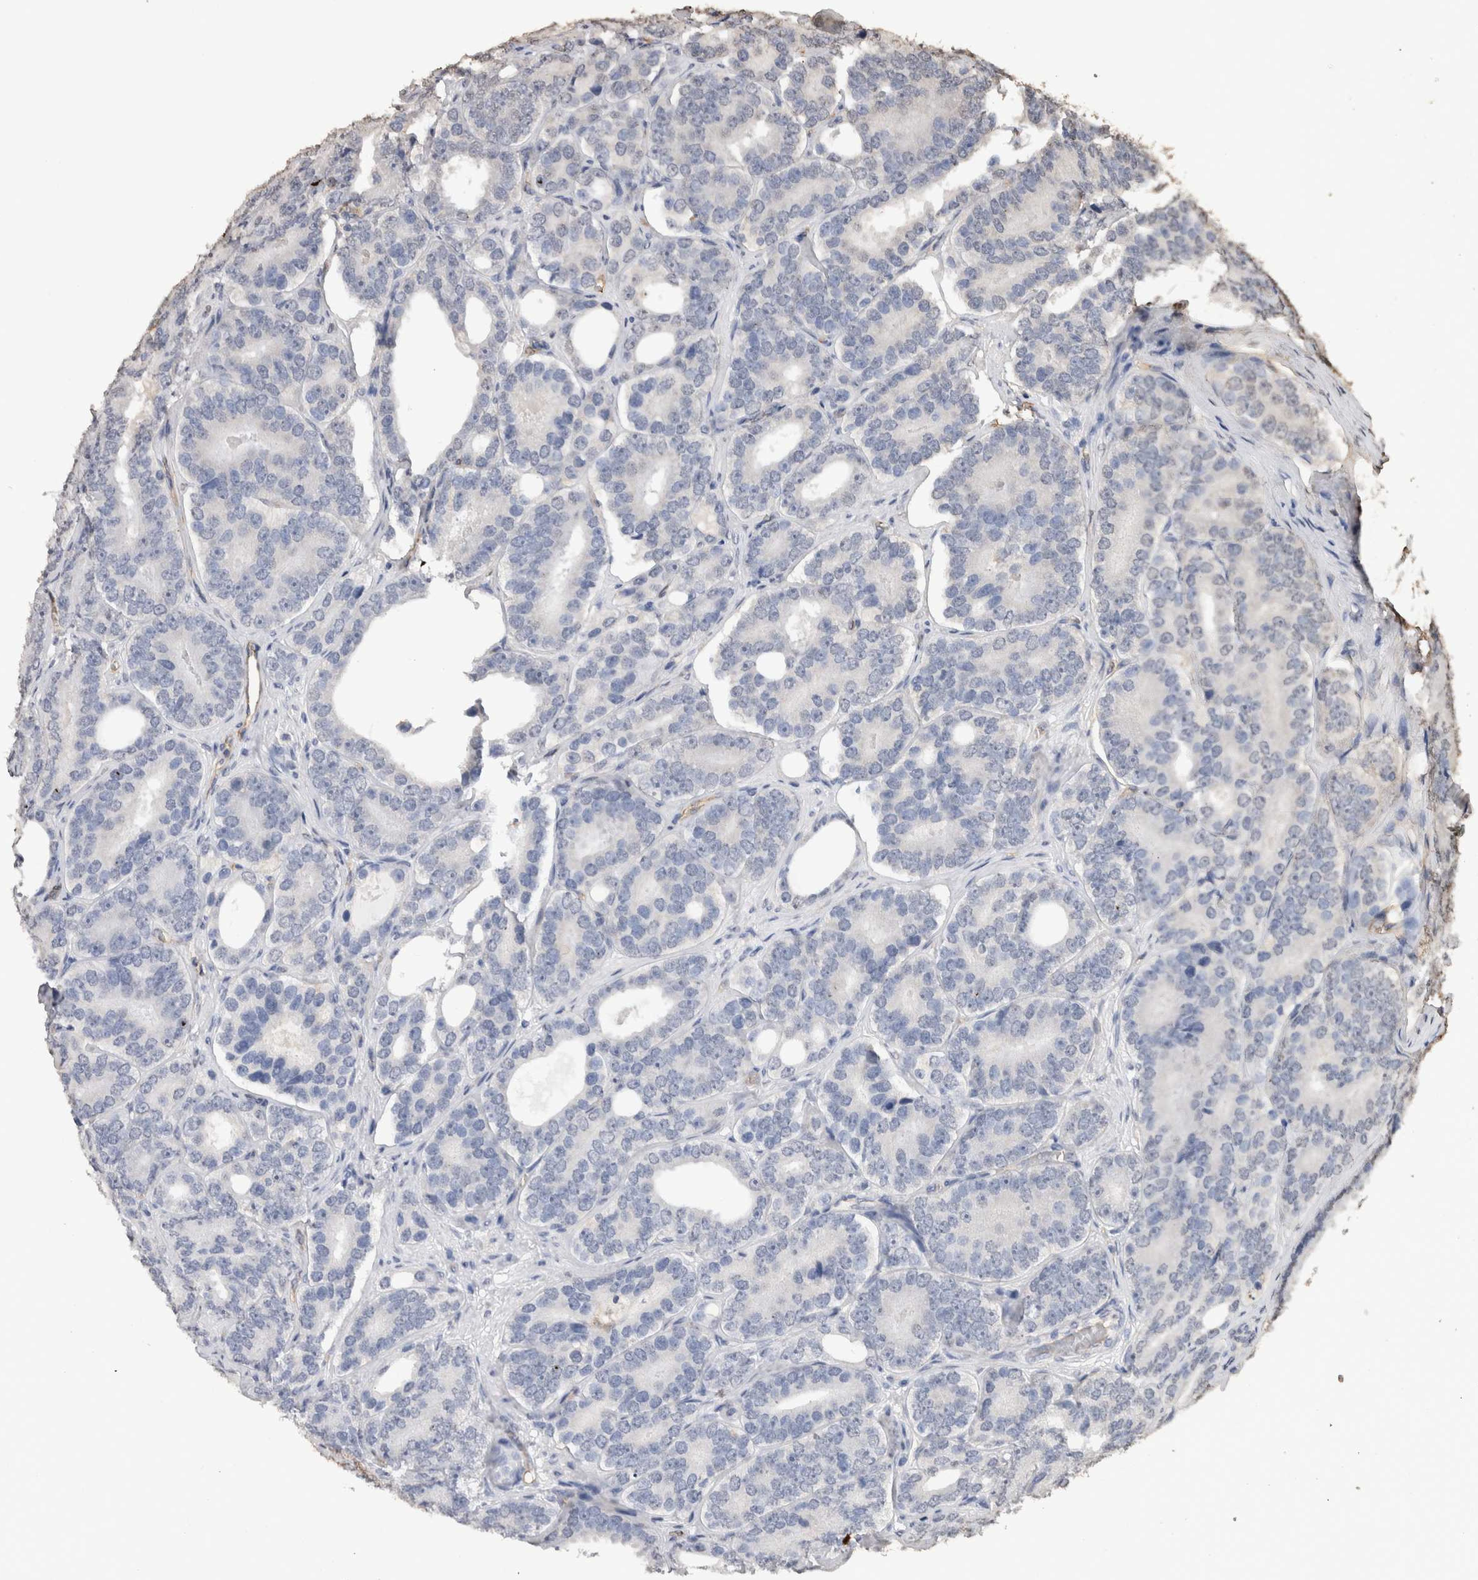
{"staining": {"intensity": "negative", "quantity": "none", "location": "none"}, "tissue": "prostate cancer", "cell_type": "Tumor cells", "image_type": "cancer", "snomed": [{"axis": "morphology", "description": "Adenocarcinoma, High grade"}, {"axis": "topography", "description": "Prostate"}], "caption": "This is a photomicrograph of immunohistochemistry (IHC) staining of prostate high-grade adenocarcinoma, which shows no staining in tumor cells.", "gene": "S100A10", "patient": {"sex": "male", "age": 56}}